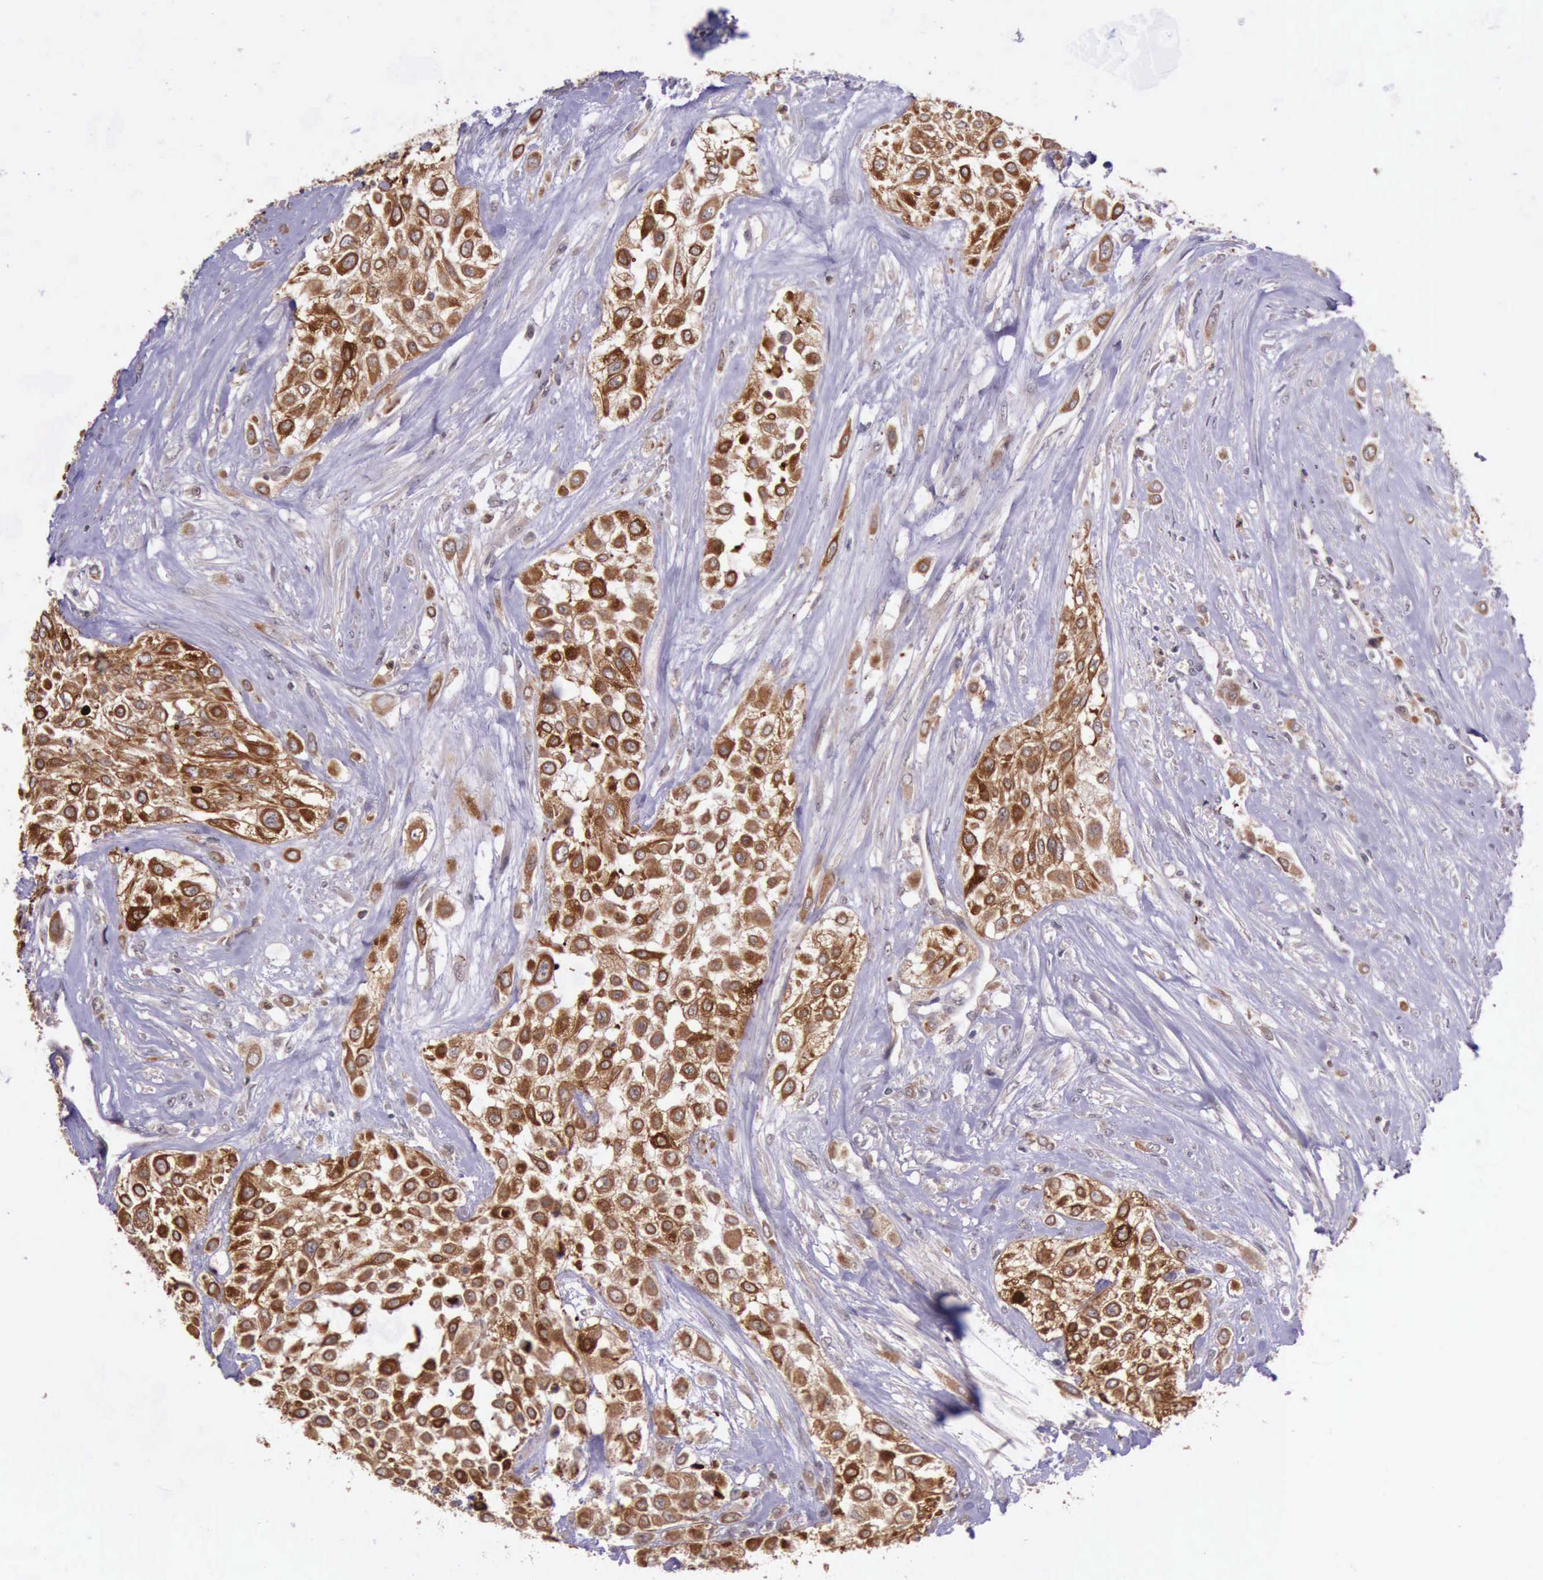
{"staining": {"intensity": "moderate", "quantity": ">75%", "location": "cytoplasmic/membranous"}, "tissue": "urothelial cancer", "cell_type": "Tumor cells", "image_type": "cancer", "snomed": [{"axis": "morphology", "description": "Urothelial carcinoma, High grade"}, {"axis": "topography", "description": "Urinary bladder"}], "caption": "IHC micrograph of neoplastic tissue: high-grade urothelial carcinoma stained using immunohistochemistry (IHC) demonstrates medium levels of moderate protein expression localized specifically in the cytoplasmic/membranous of tumor cells, appearing as a cytoplasmic/membranous brown color.", "gene": "PRICKLE3", "patient": {"sex": "male", "age": 57}}